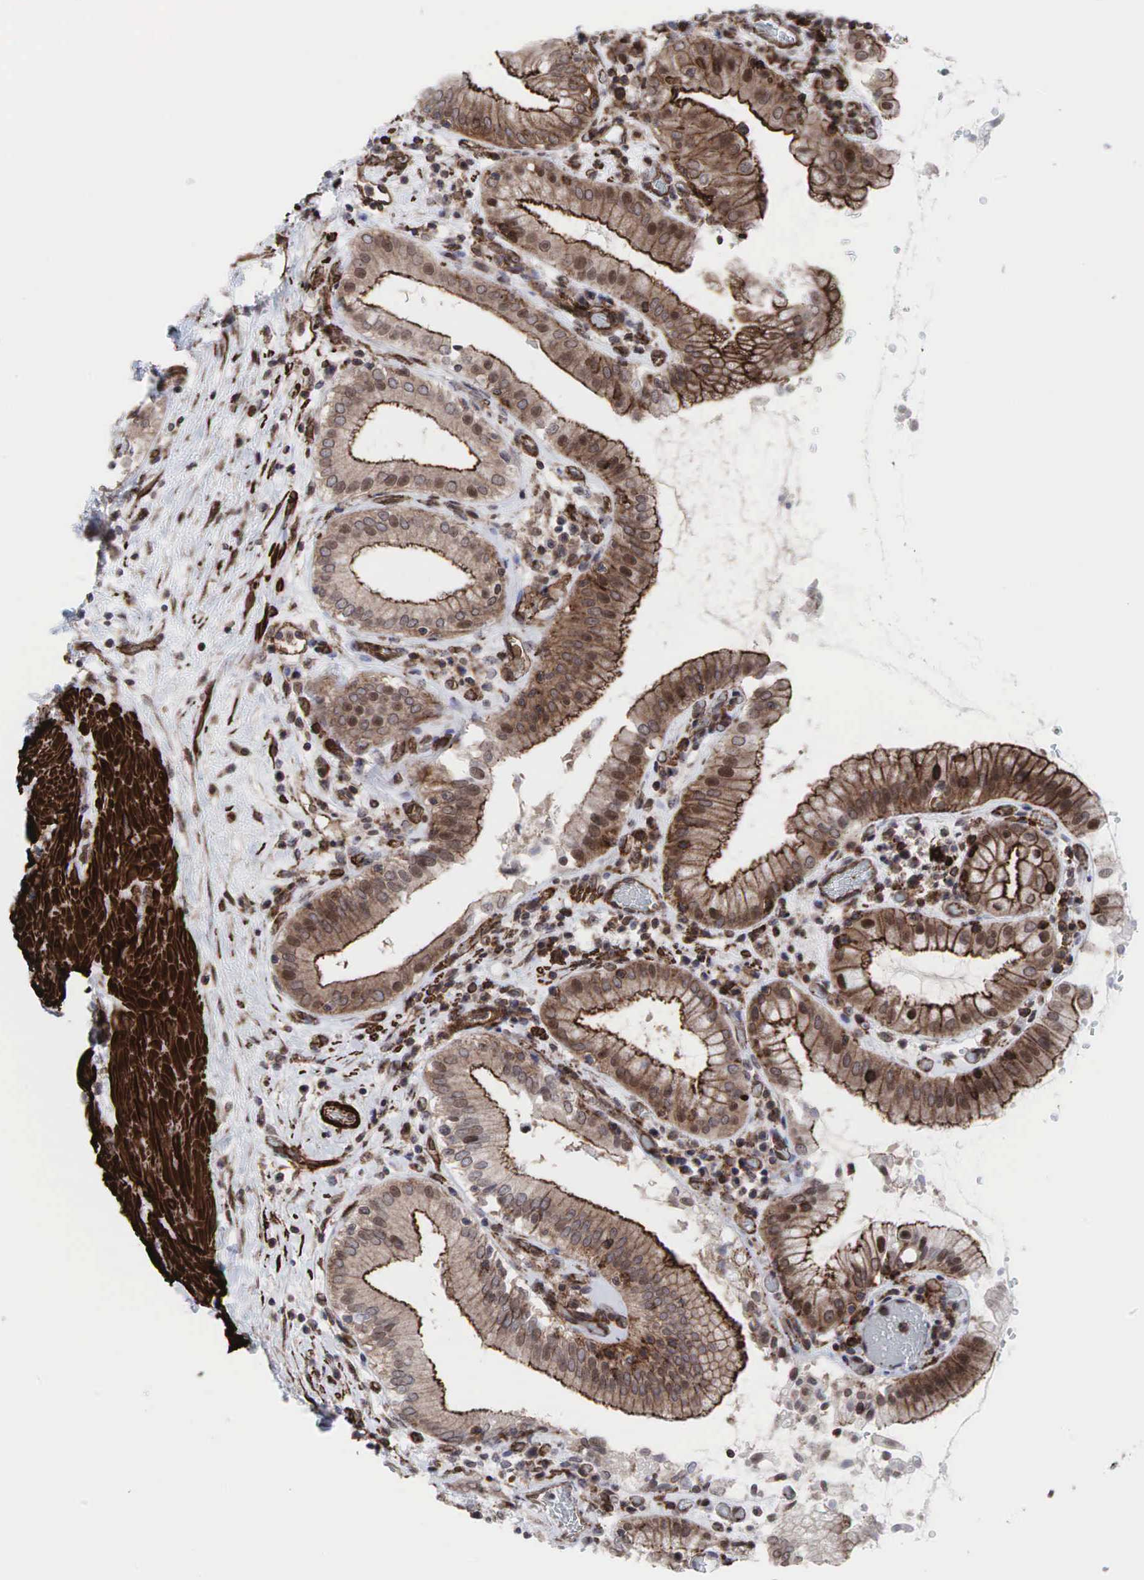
{"staining": {"intensity": "moderate", "quantity": ">75%", "location": "cytoplasmic/membranous"}, "tissue": "gallbladder", "cell_type": "Glandular cells", "image_type": "normal", "snomed": [{"axis": "morphology", "description": "Normal tissue, NOS"}, {"axis": "topography", "description": "Gallbladder"}], "caption": "This photomicrograph displays immunohistochemistry (IHC) staining of benign gallbladder, with medium moderate cytoplasmic/membranous staining in about >75% of glandular cells.", "gene": "GPRASP1", "patient": {"sex": "male", "age": 73}}